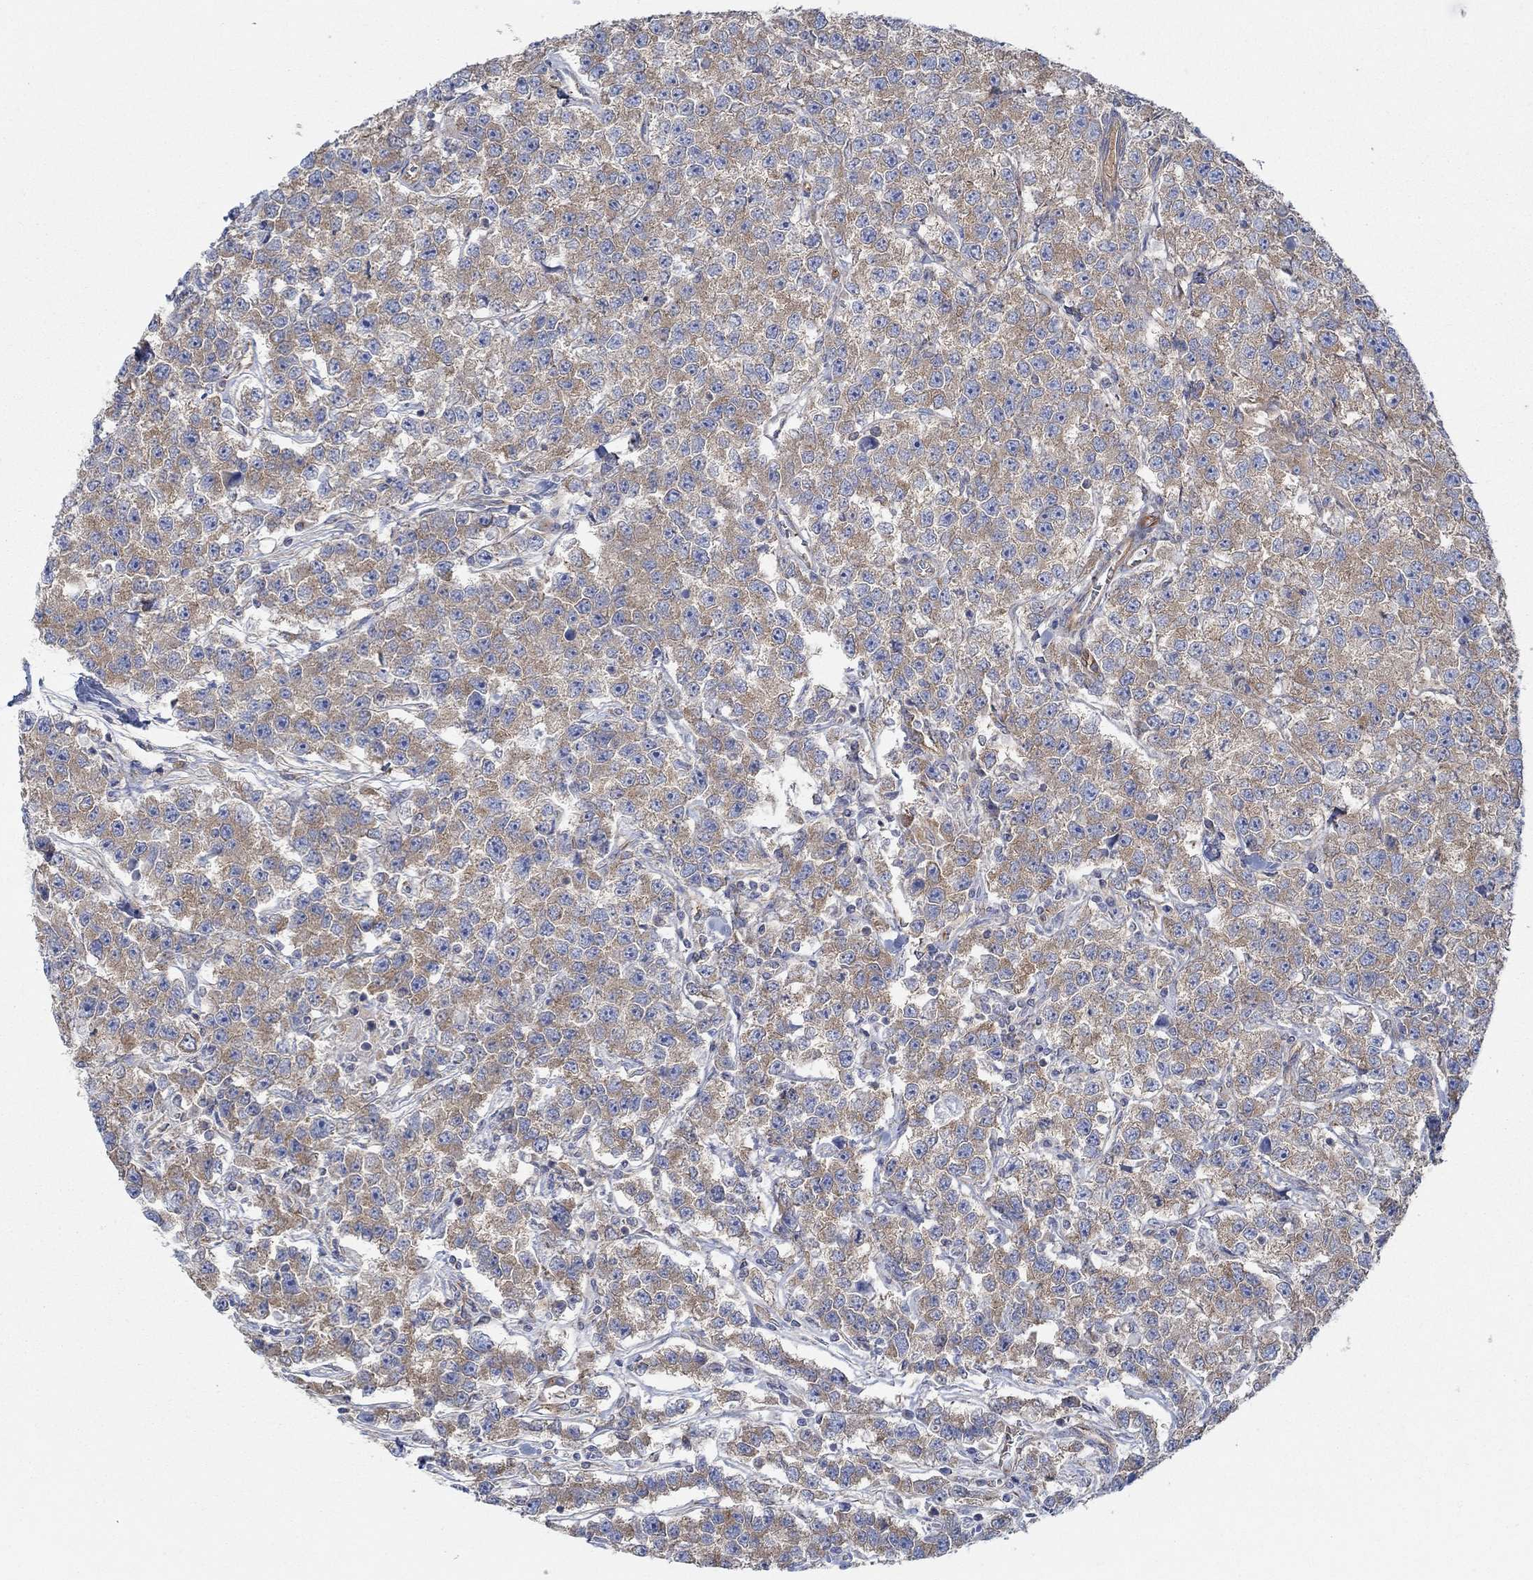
{"staining": {"intensity": "strong", "quantity": ">75%", "location": "cytoplasmic/membranous"}, "tissue": "testis cancer", "cell_type": "Tumor cells", "image_type": "cancer", "snomed": [{"axis": "morphology", "description": "Seminoma, NOS"}, {"axis": "topography", "description": "Testis"}], "caption": "Testis seminoma stained with a protein marker shows strong staining in tumor cells.", "gene": "SPAG9", "patient": {"sex": "male", "age": 59}}